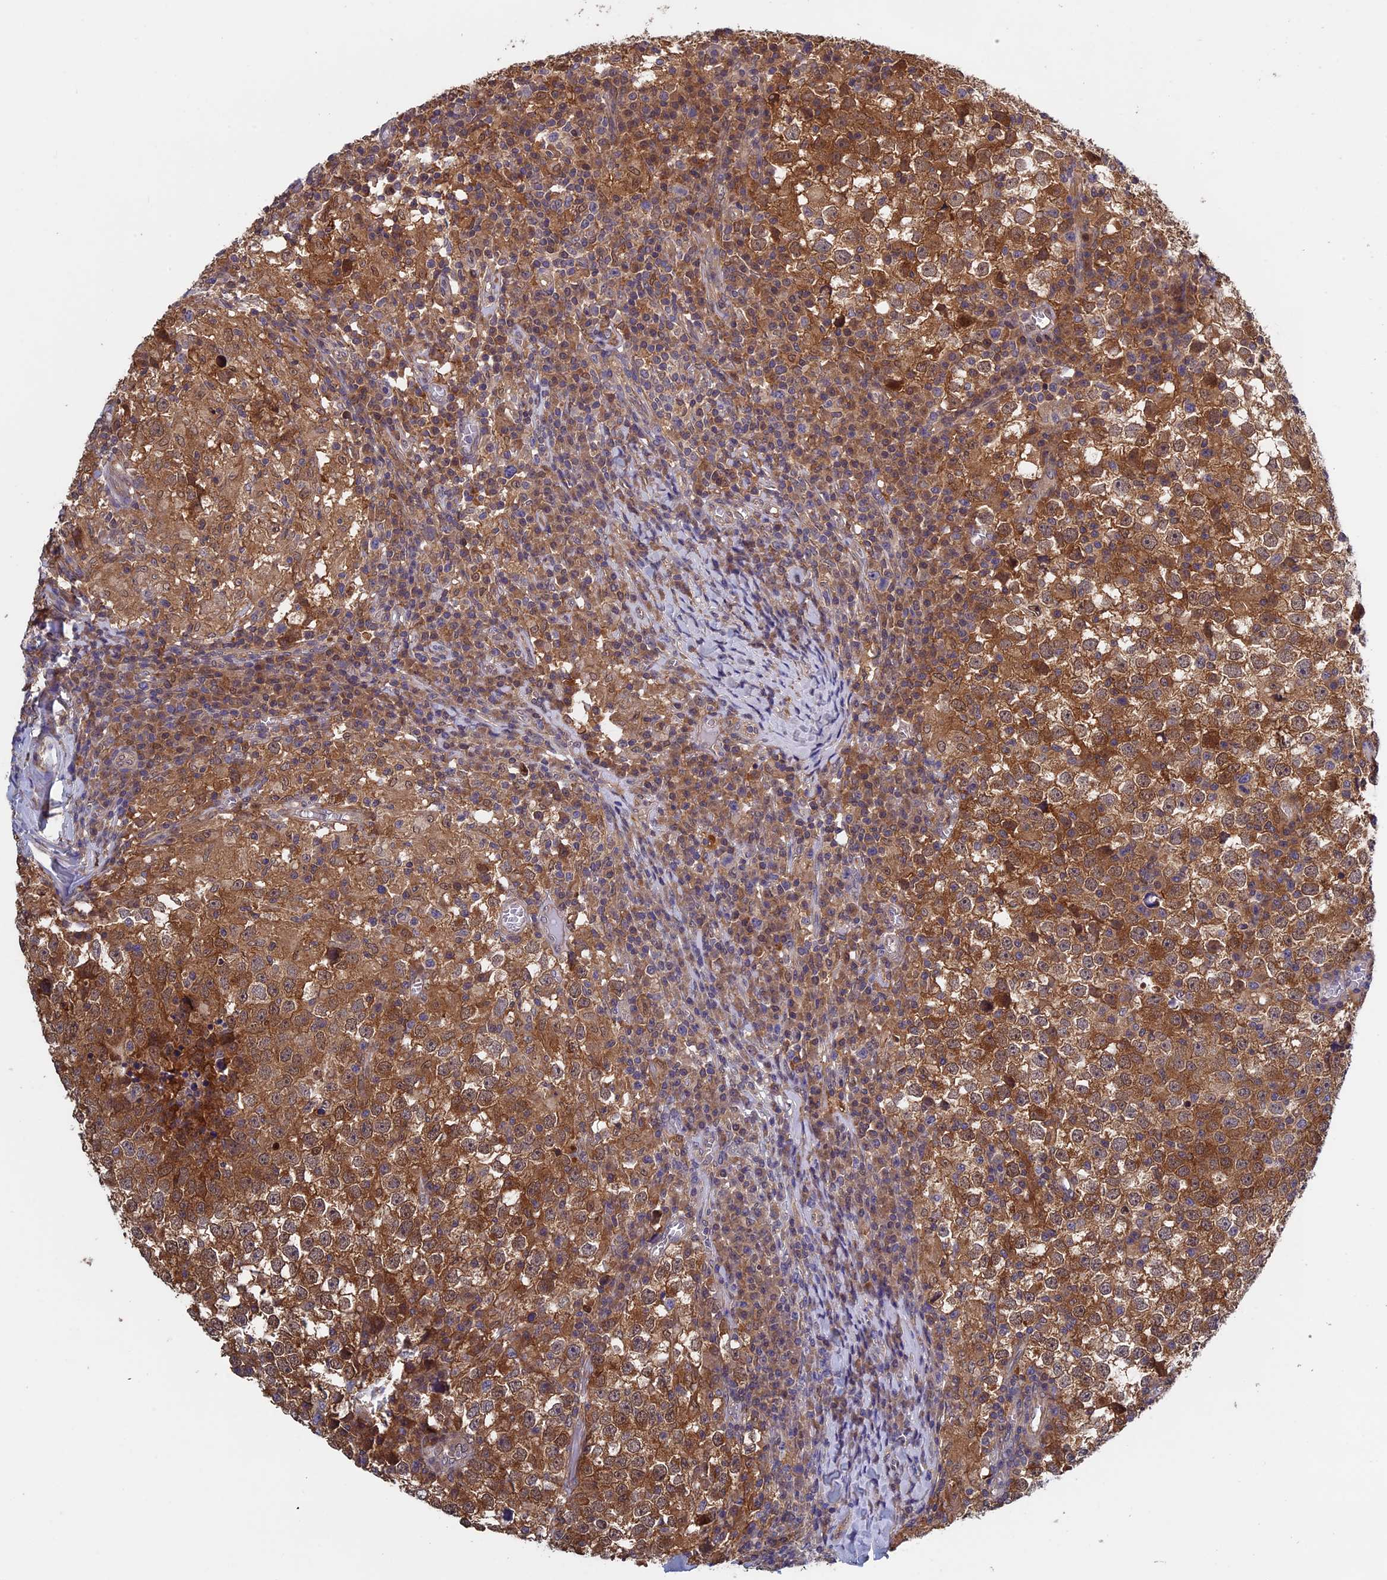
{"staining": {"intensity": "moderate", "quantity": ">75%", "location": "cytoplasmic/membranous"}, "tissue": "testis cancer", "cell_type": "Tumor cells", "image_type": "cancer", "snomed": [{"axis": "morphology", "description": "Seminoma, NOS"}, {"axis": "topography", "description": "Testis"}], "caption": "A brown stain highlights moderate cytoplasmic/membranous staining of a protein in human testis cancer tumor cells.", "gene": "LCMT1", "patient": {"sex": "male", "age": 65}}